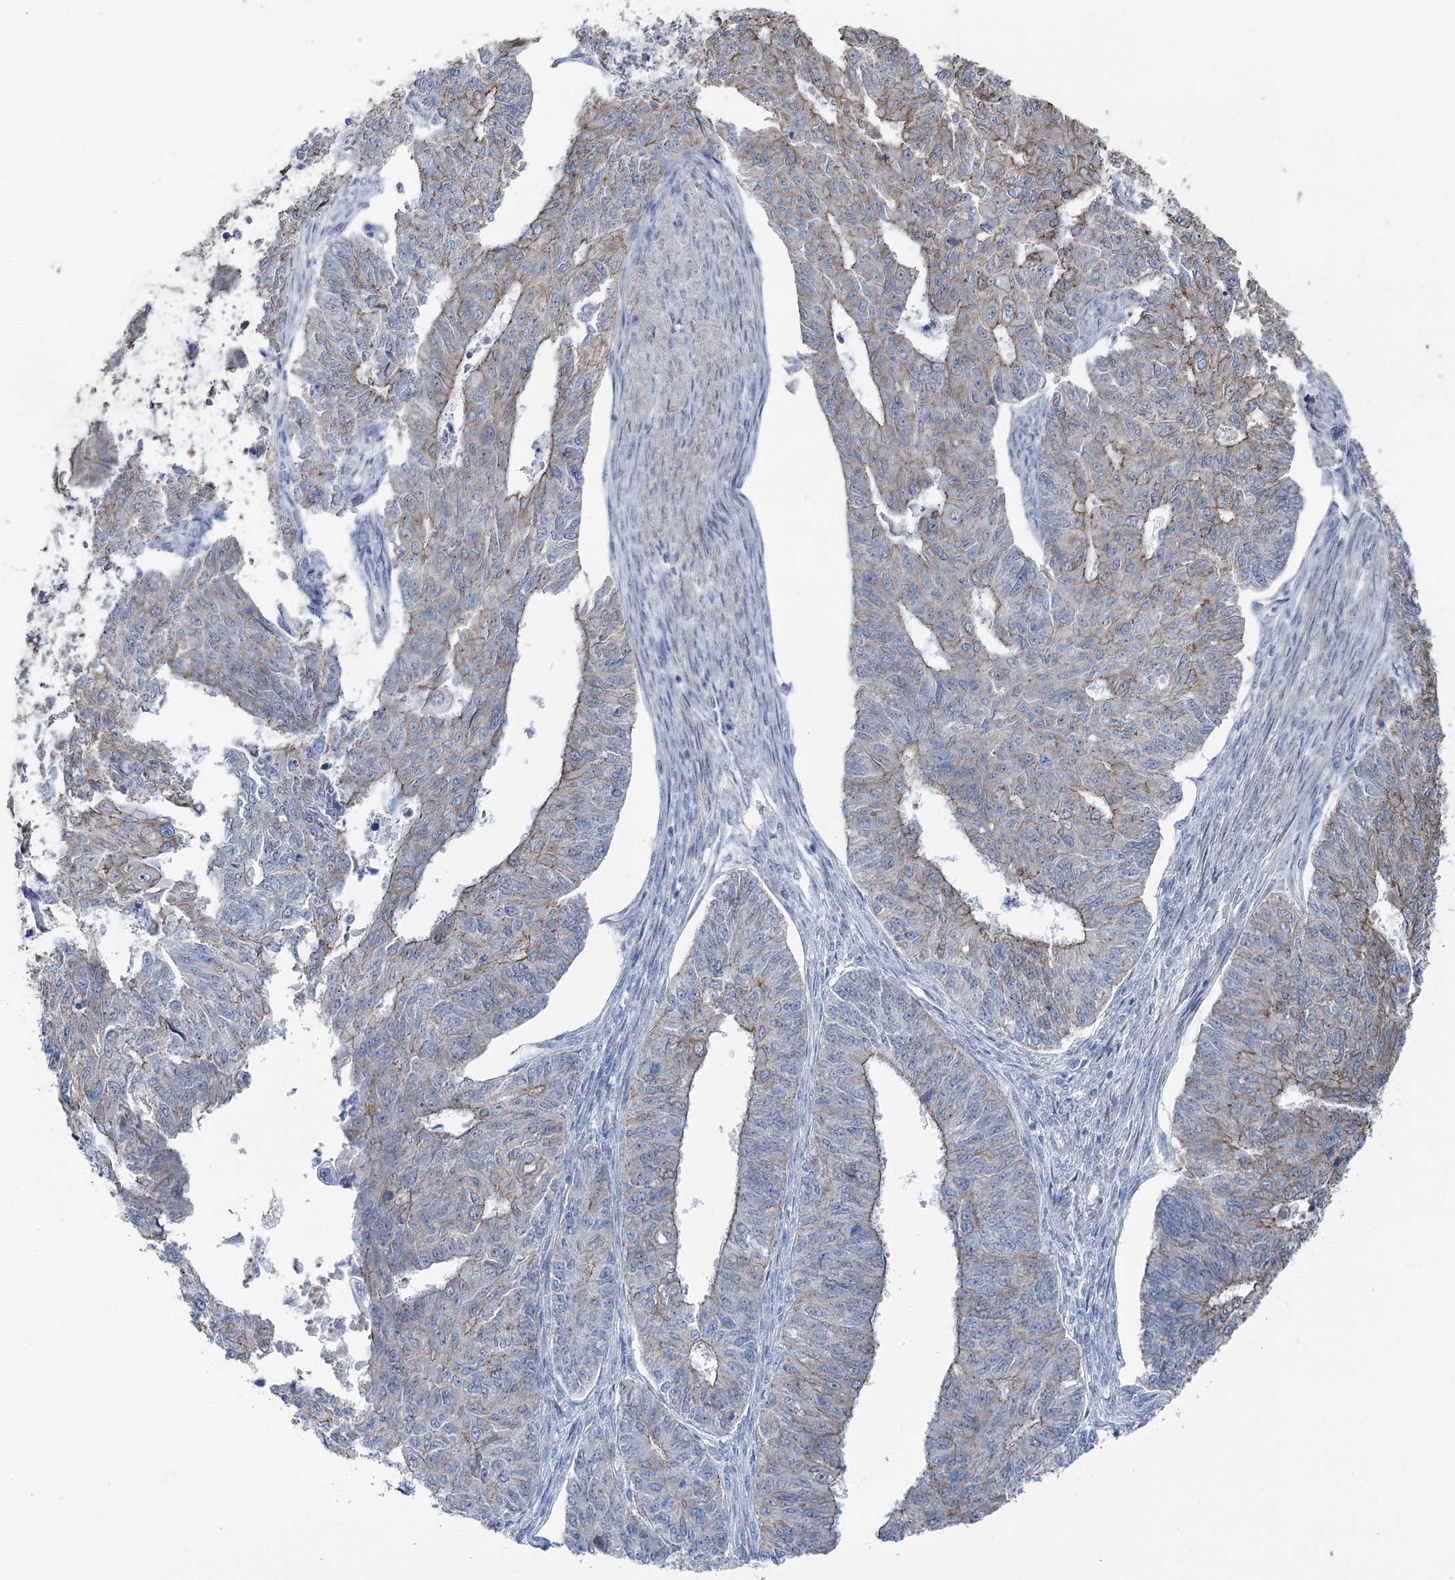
{"staining": {"intensity": "moderate", "quantity": "25%-75%", "location": "cytoplasmic/membranous"}, "tissue": "endometrial cancer", "cell_type": "Tumor cells", "image_type": "cancer", "snomed": [{"axis": "morphology", "description": "Adenocarcinoma, NOS"}, {"axis": "topography", "description": "Endometrium"}], "caption": "Immunohistochemistry photomicrograph of neoplastic tissue: human endometrial cancer (adenocarcinoma) stained using IHC shows medium levels of moderate protein expression localized specifically in the cytoplasmic/membranous of tumor cells, appearing as a cytoplasmic/membranous brown color.", "gene": "FAM120B", "patient": {"sex": "female", "age": 32}}